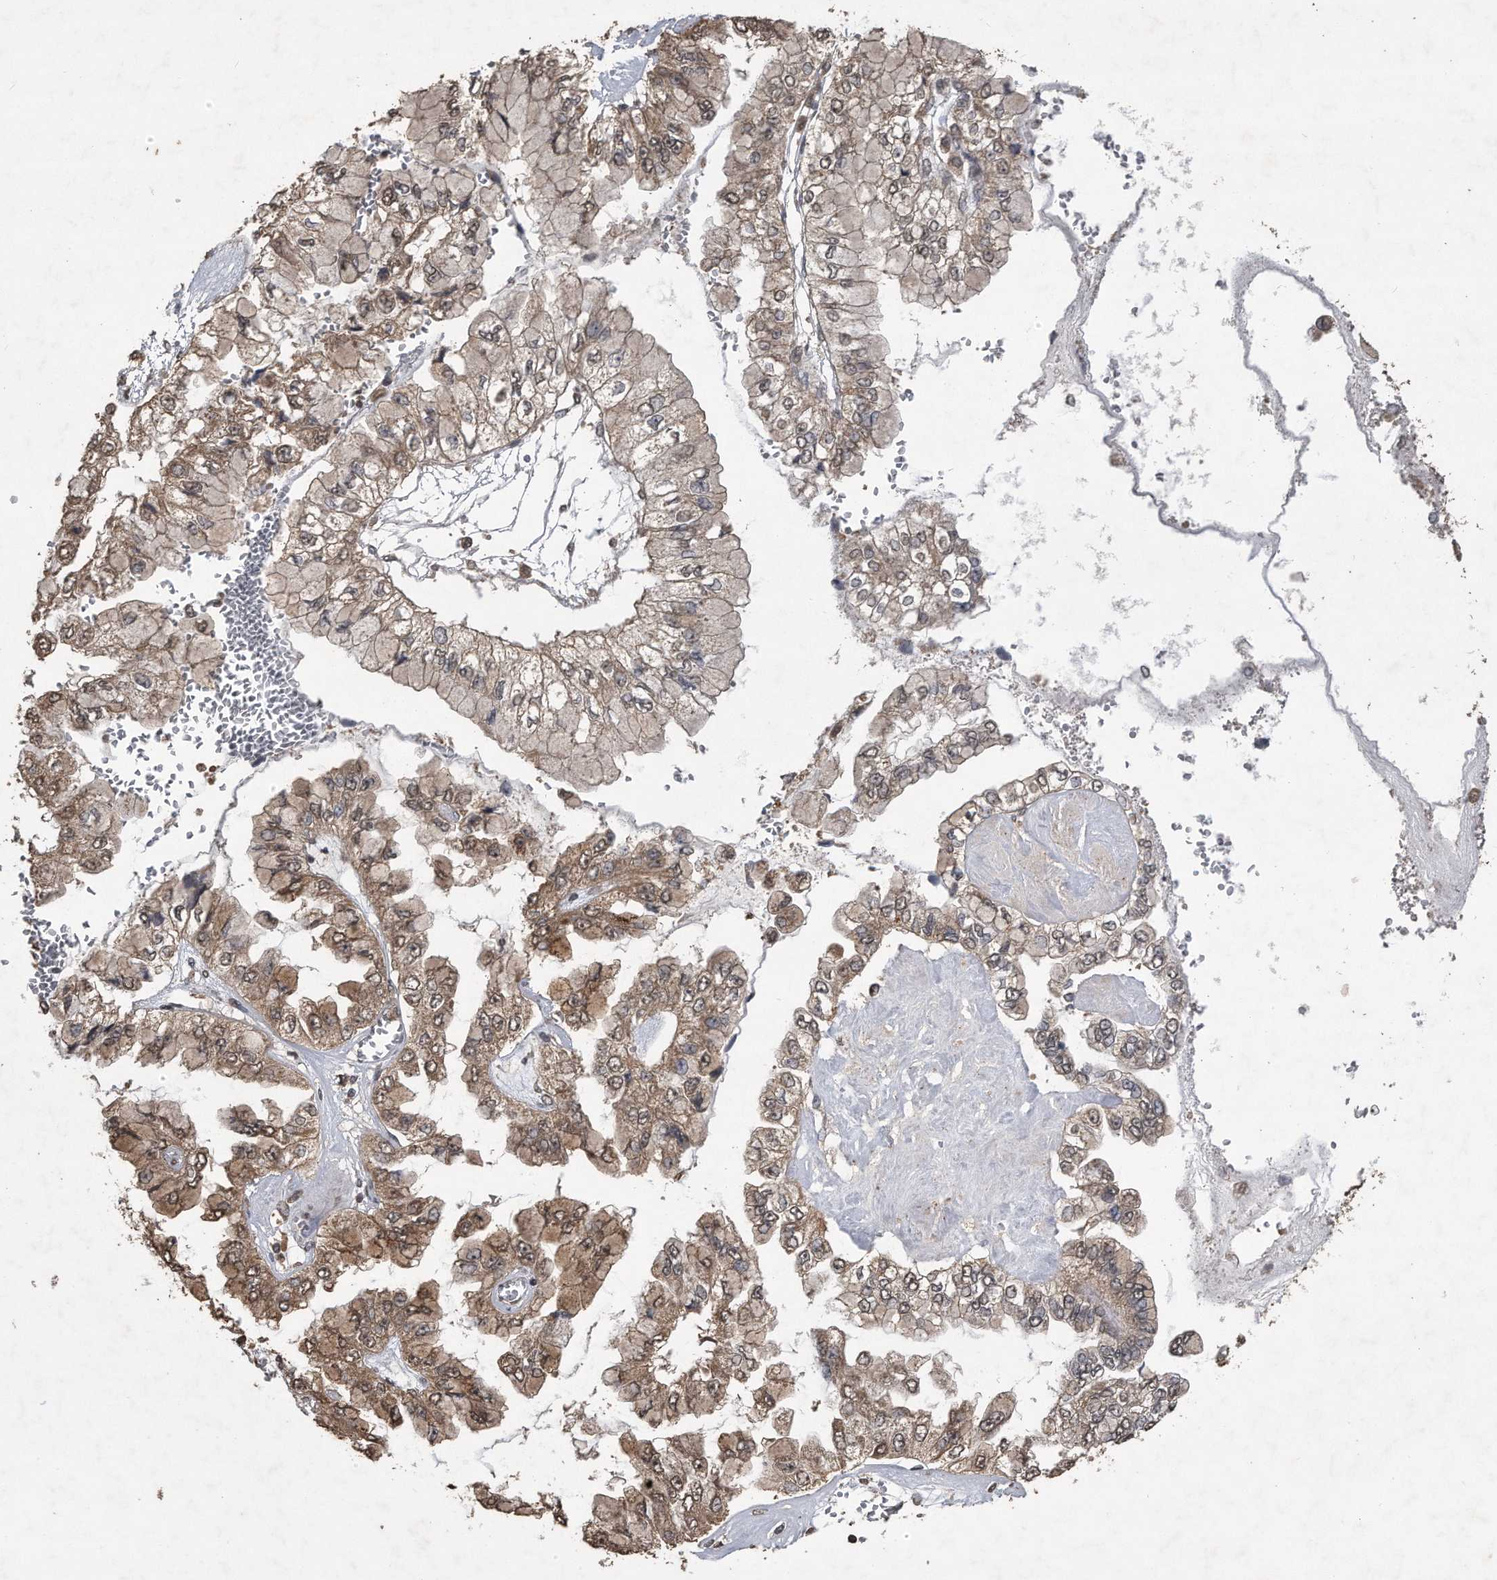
{"staining": {"intensity": "weak", "quantity": "25%-75%", "location": "nuclear"}, "tissue": "liver cancer", "cell_type": "Tumor cells", "image_type": "cancer", "snomed": [{"axis": "morphology", "description": "Cholangiocarcinoma"}, {"axis": "topography", "description": "Liver"}], "caption": "IHC of human liver cholangiocarcinoma displays low levels of weak nuclear positivity in approximately 25%-75% of tumor cells. The staining was performed using DAB (3,3'-diaminobenzidine), with brown indicating positive protein expression. Nuclei are stained blue with hematoxylin.", "gene": "CRYZL1", "patient": {"sex": "female", "age": 79}}